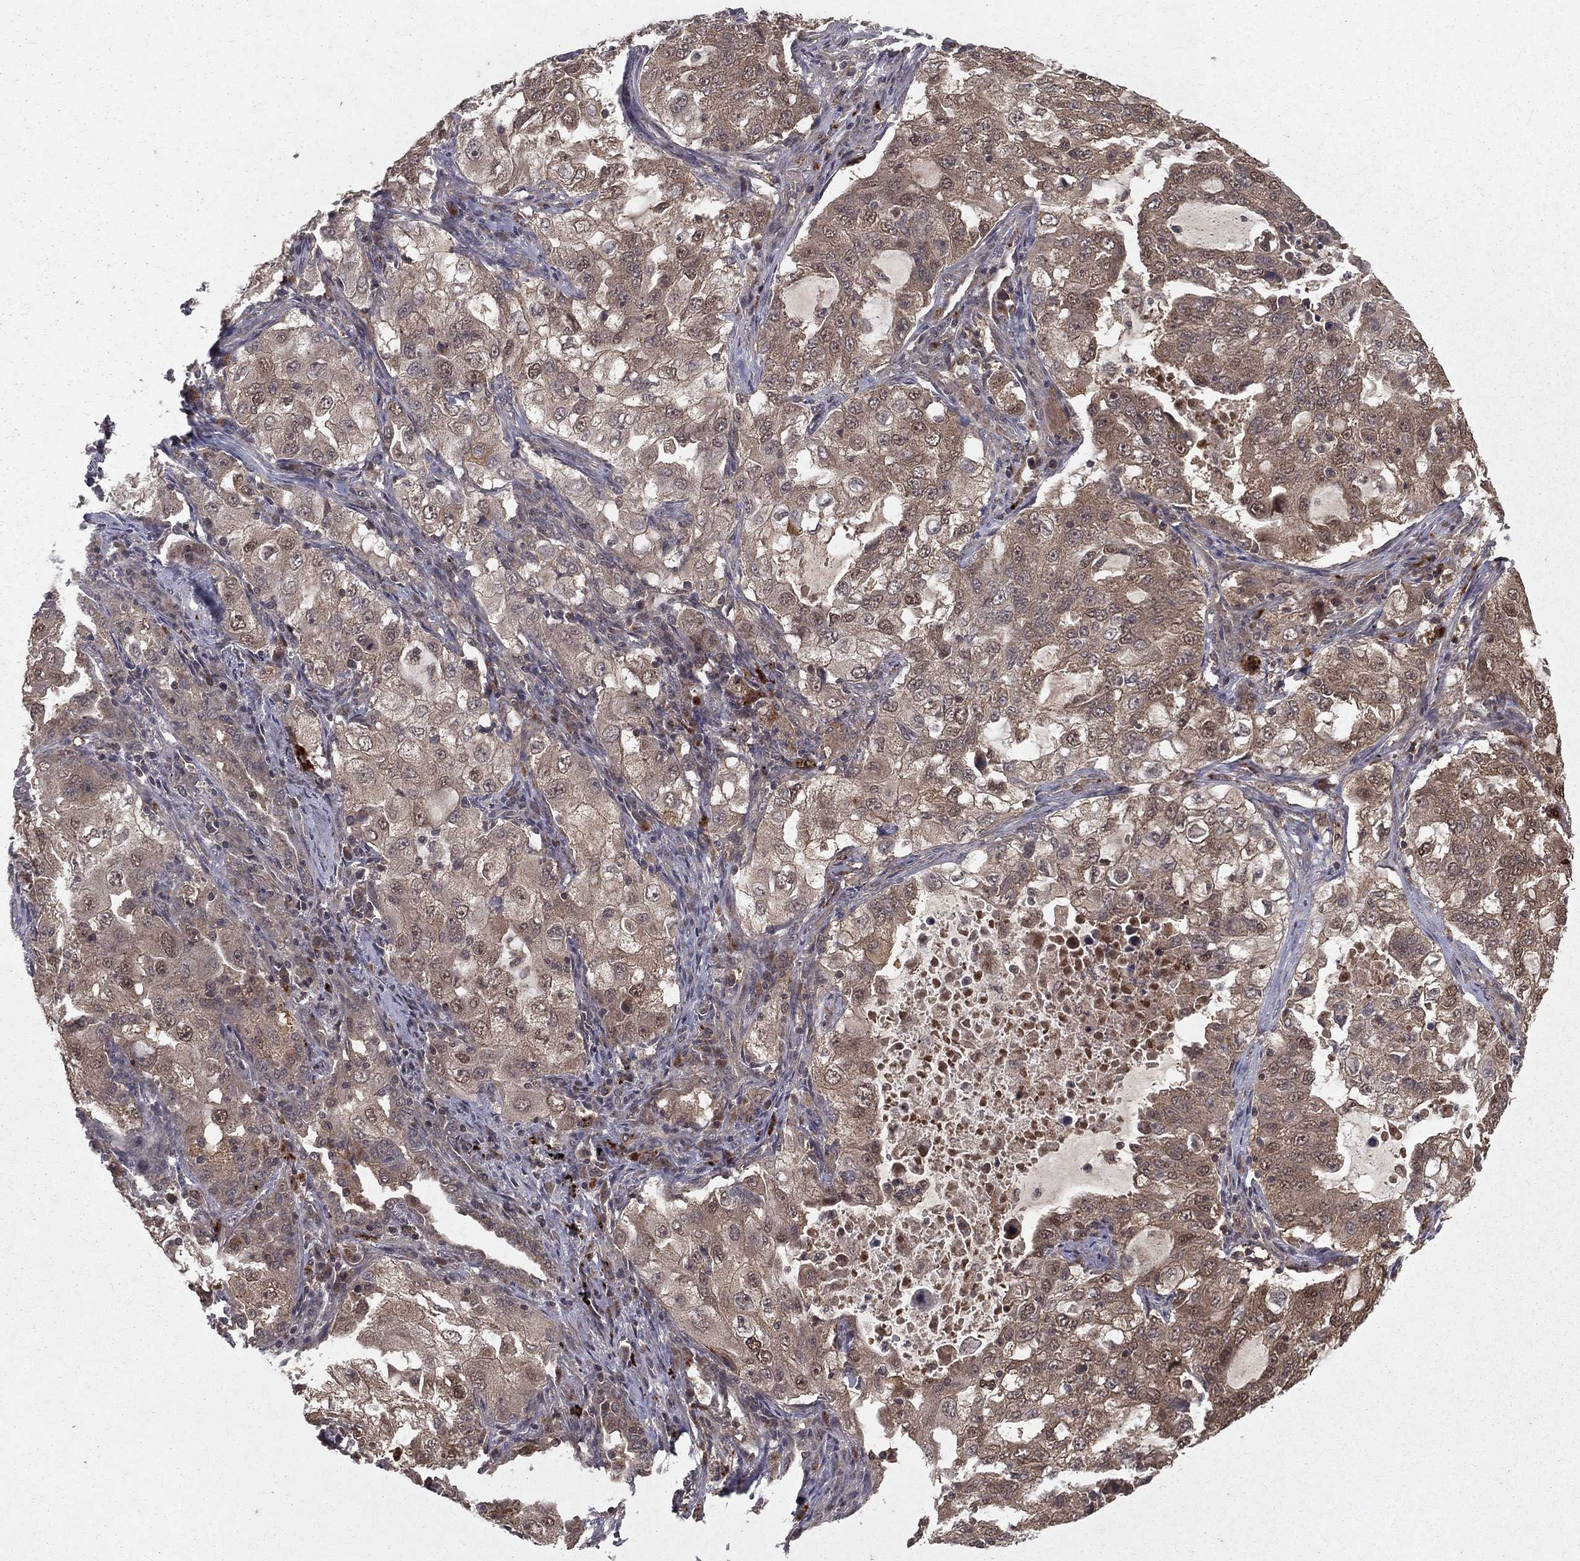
{"staining": {"intensity": "weak", "quantity": ">75%", "location": "cytoplasmic/membranous"}, "tissue": "lung cancer", "cell_type": "Tumor cells", "image_type": "cancer", "snomed": [{"axis": "morphology", "description": "Adenocarcinoma, NOS"}, {"axis": "topography", "description": "Lung"}], "caption": "Lung adenocarcinoma stained with immunohistochemistry exhibits weak cytoplasmic/membranous positivity in about >75% of tumor cells. (Brightfield microscopy of DAB IHC at high magnification).", "gene": "ZDHHC15", "patient": {"sex": "female", "age": 61}}